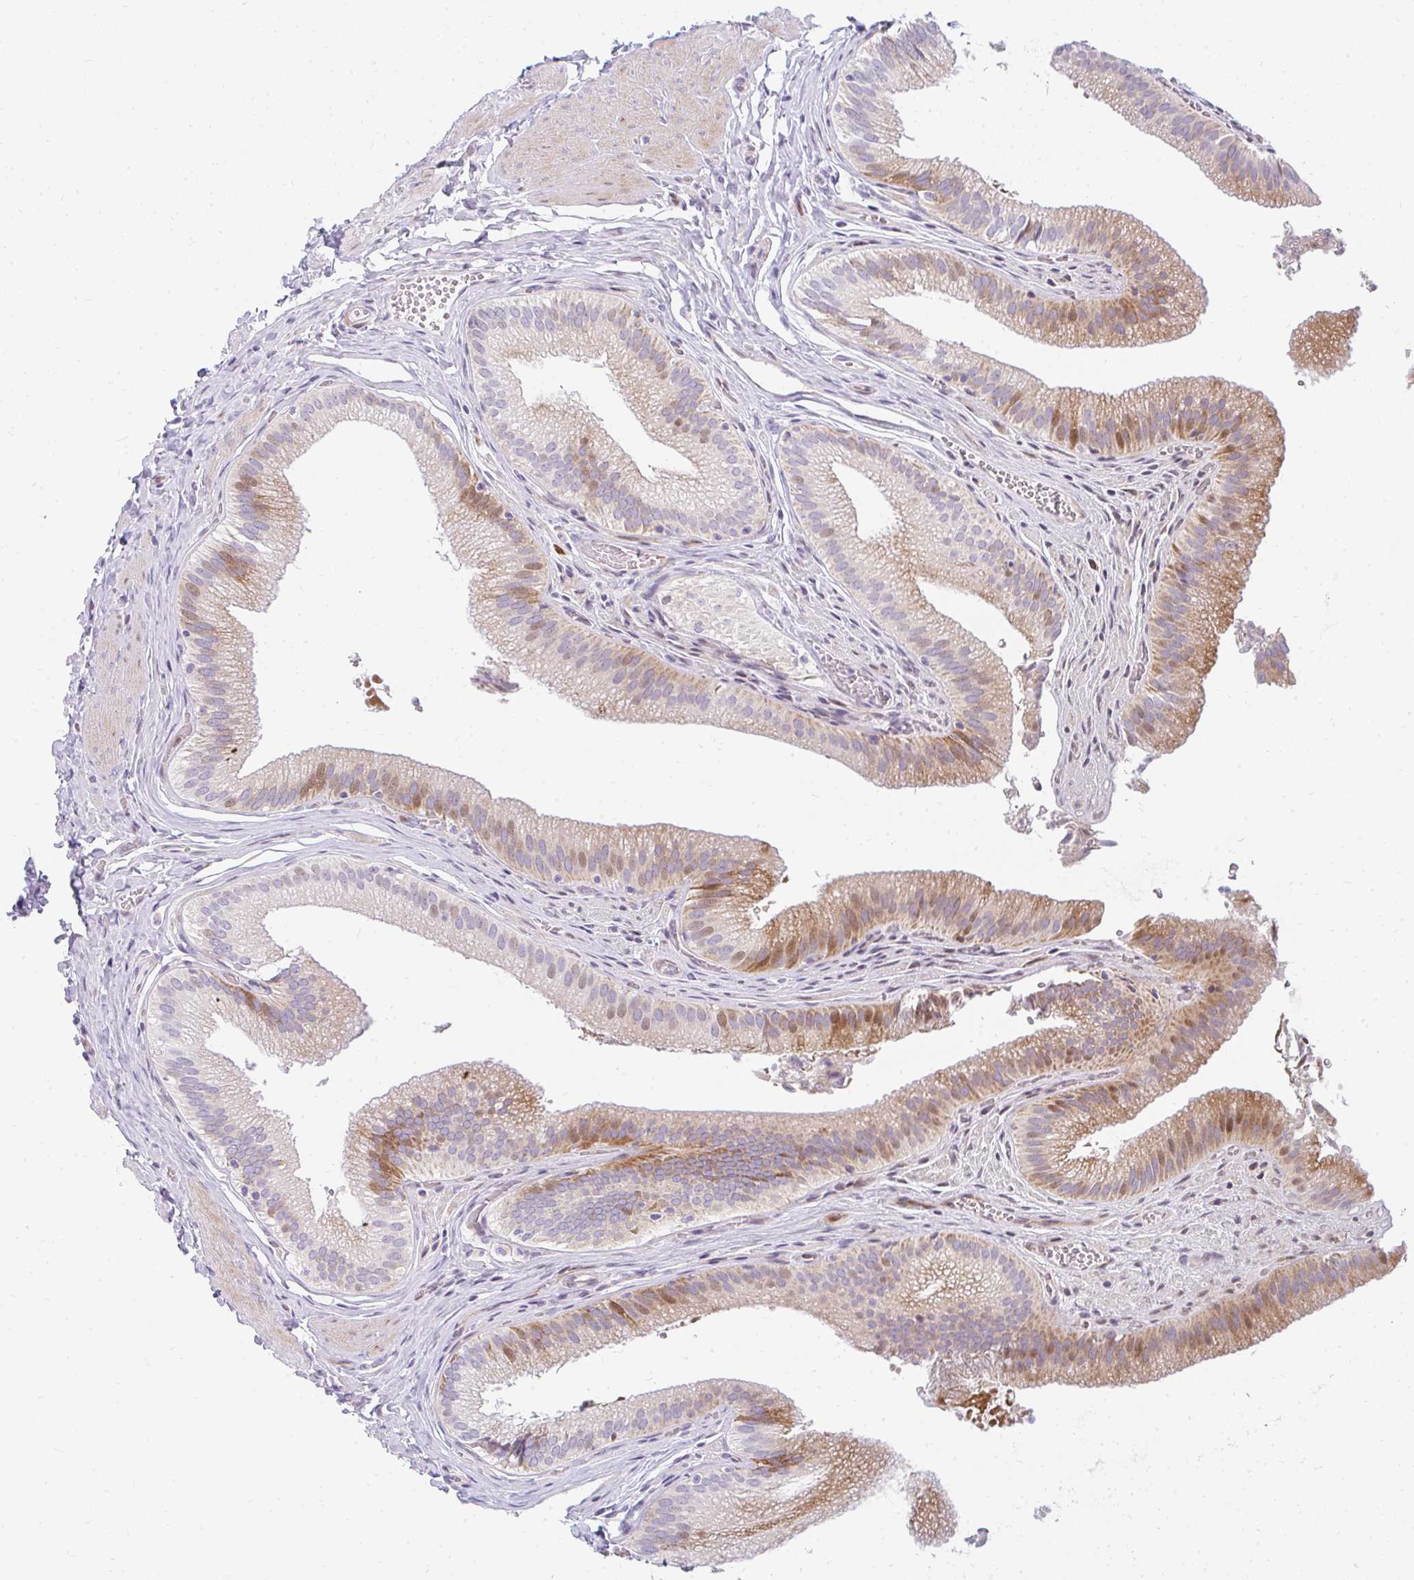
{"staining": {"intensity": "moderate", "quantity": "25%-75%", "location": "cytoplasmic/membranous,nuclear"}, "tissue": "gallbladder", "cell_type": "Glandular cells", "image_type": "normal", "snomed": [{"axis": "morphology", "description": "Normal tissue, NOS"}, {"axis": "topography", "description": "Gallbladder"}, {"axis": "topography", "description": "Peripheral nerve tissue"}], "caption": "Brown immunohistochemical staining in benign gallbladder demonstrates moderate cytoplasmic/membranous,nuclear expression in about 25%-75% of glandular cells. (Stains: DAB (3,3'-diaminobenzidine) in brown, nuclei in blue, Microscopy: brightfield microscopy at high magnification).", "gene": "PLA2G5", "patient": {"sex": "male", "age": 17}}